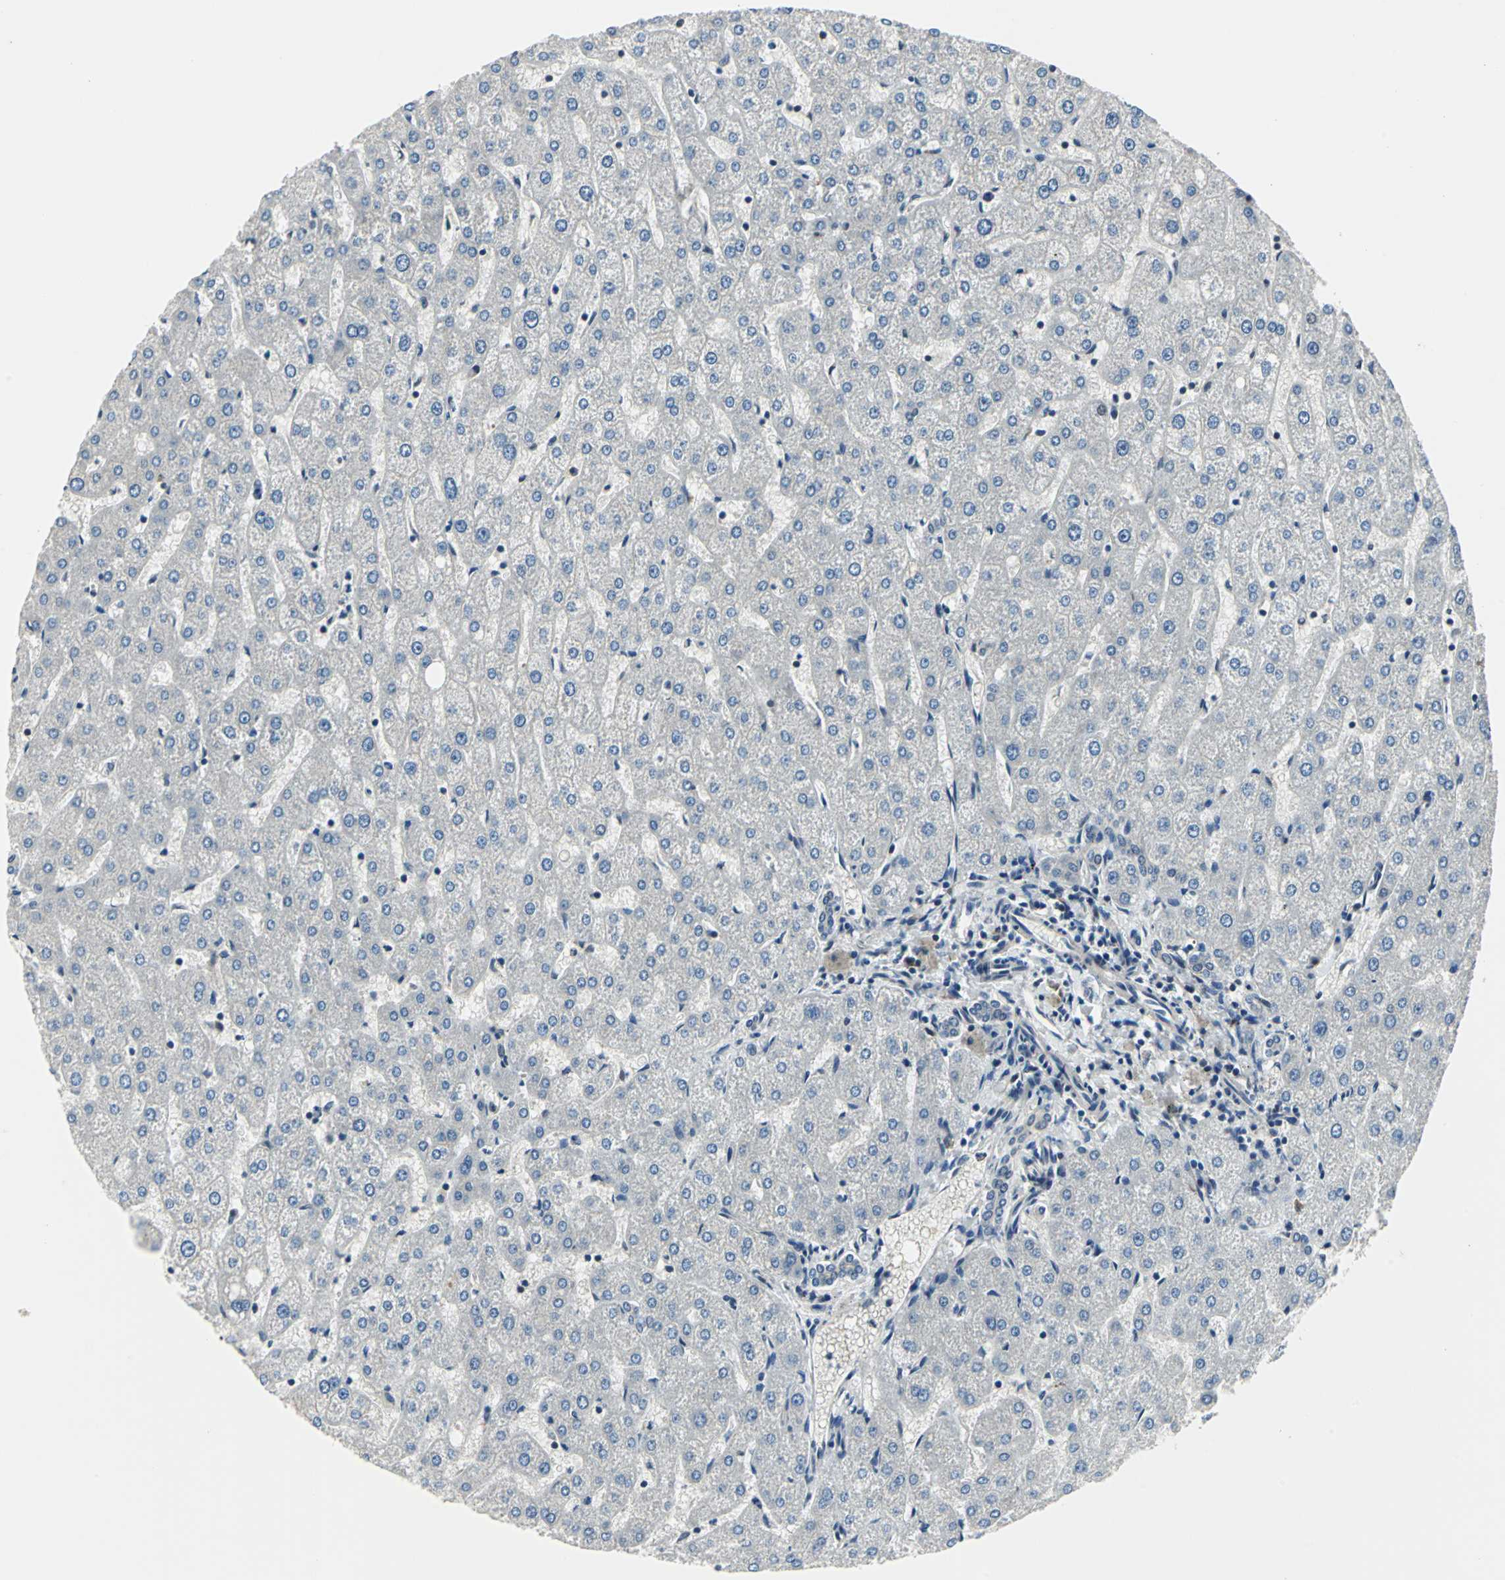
{"staining": {"intensity": "negative", "quantity": "none", "location": "none"}, "tissue": "liver", "cell_type": "Cholangiocytes", "image_type": "normal", "snomed": [{"axis": "morphology", "description": "Normal tissue, NOS"}, {"axis": "topography", "description": "Liver"}], "caption": "Immunohistochemical staining of unremarkable liver demonstrates no significant positivity in cholangiocytes. The staining is performed using DAB brown chromogen with nuclei counter-stained in using hematoxylin.", "gene": "POLR3K", "patient": {"sex": "male", "age": 67}}